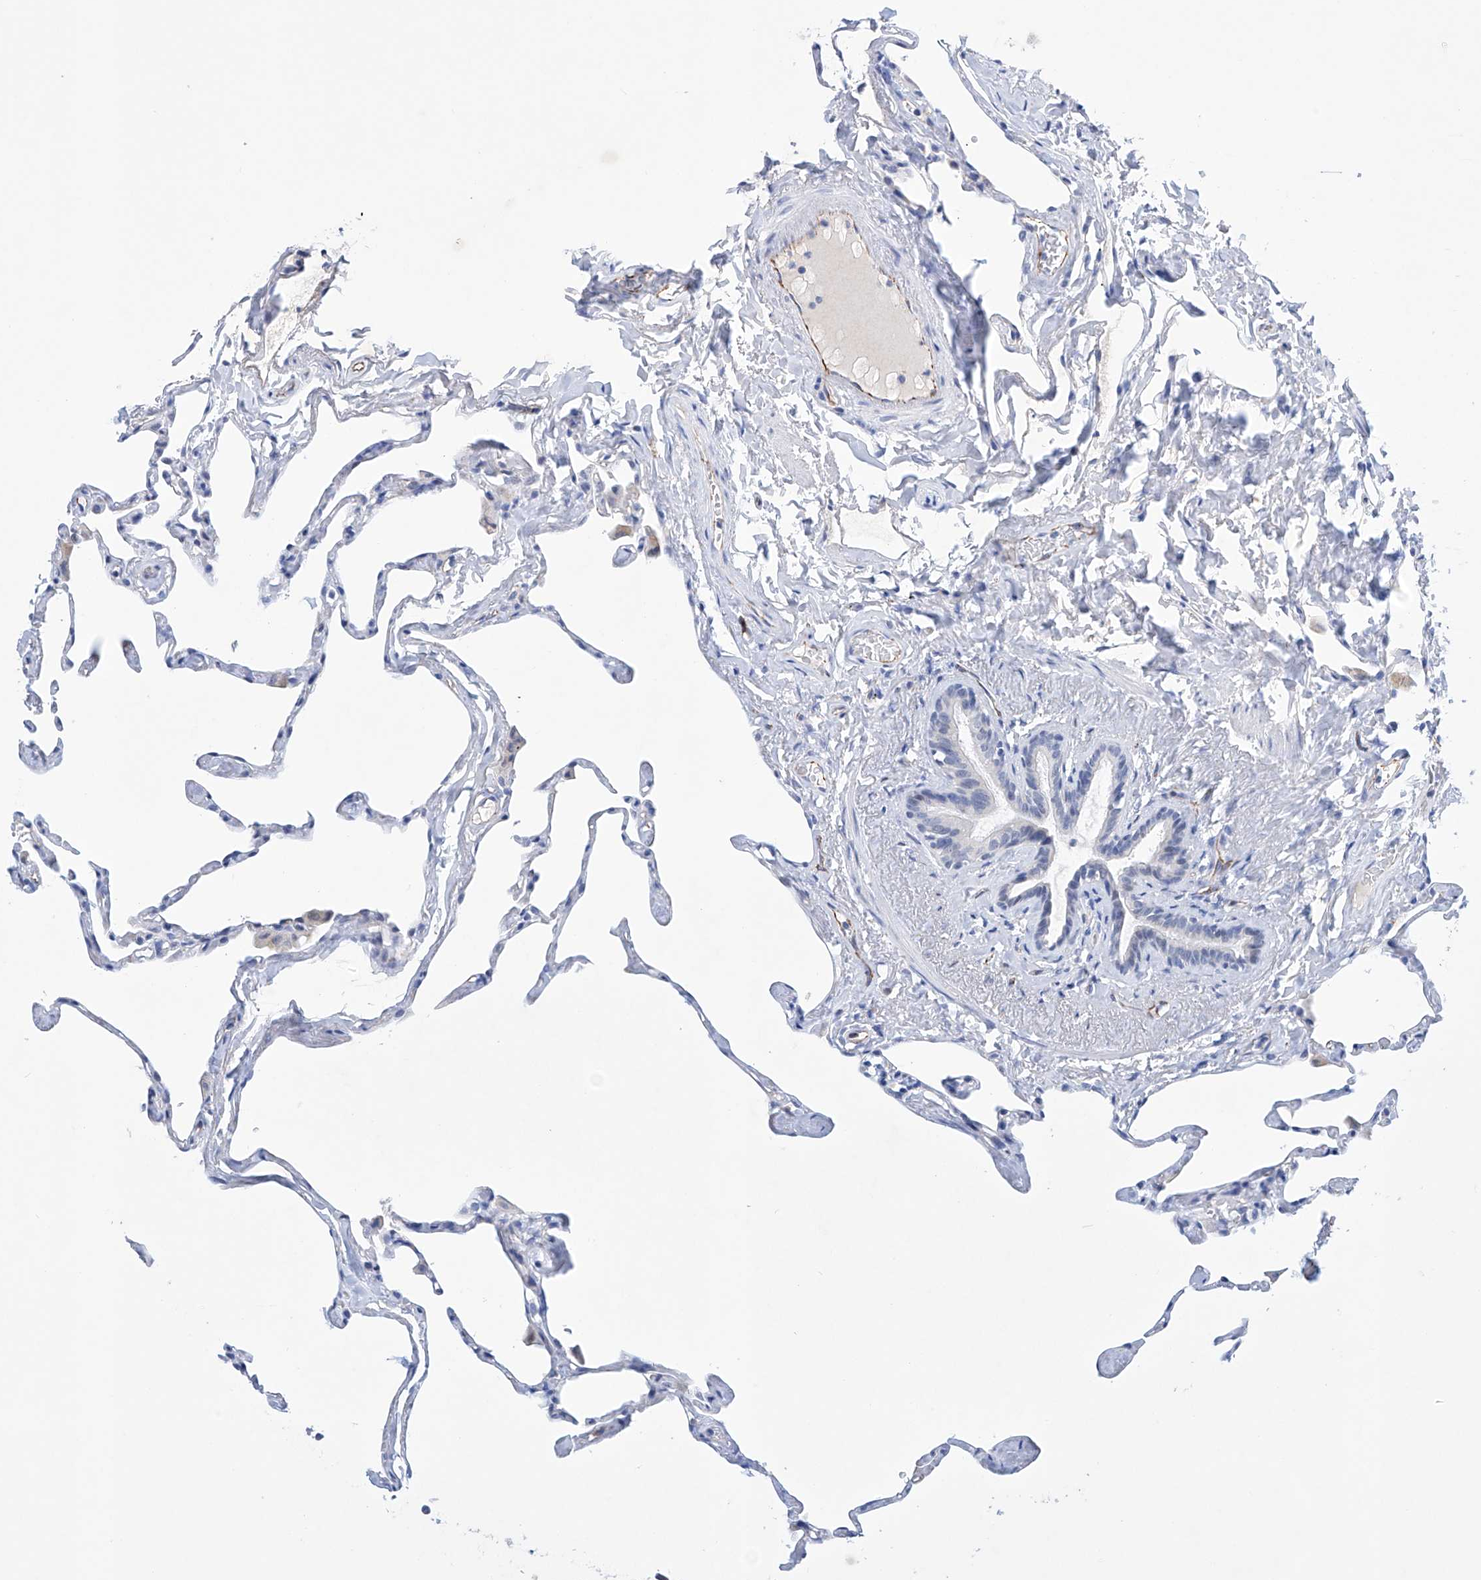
{"staining": {"intensity": "negative", "quantity": "none", "location": "none"}, "tissue": "lung", "cell_type": "Alveolar cells", "image_type": "normal", "snomed": [{"axis": "morphology", "description": "Normal tissue, NOS"}, {"axis": "topography", "description": "Lung"}], "caption": "An image of human lung is negative for staining in alveolar cells. (DAB immunohistochemistry visualized using brightfield microscopy, high magnification).", "gene": "ETV7", "patient": {"sex": "male", "age": 65}}